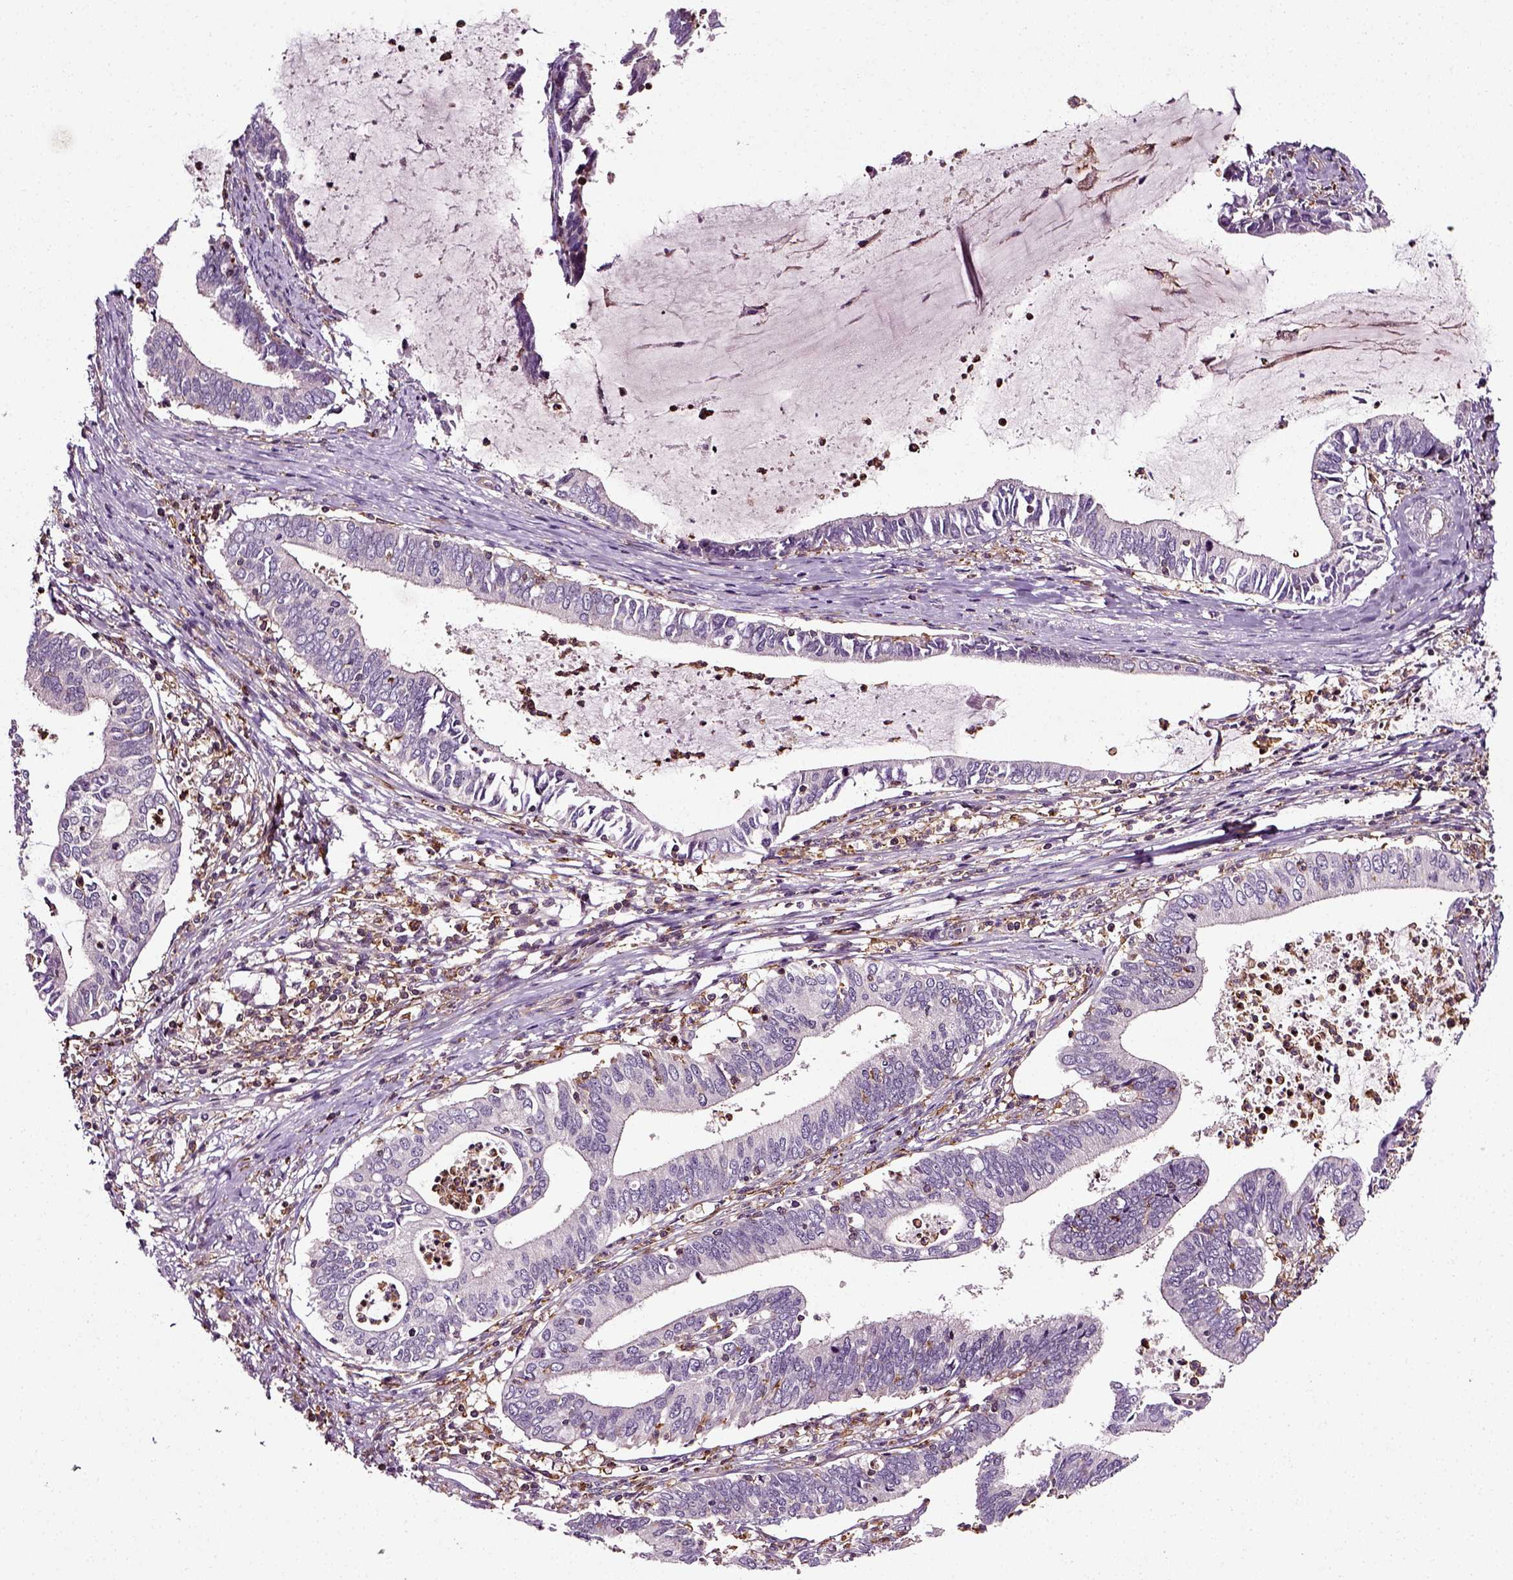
{"staining": {"intensity": "negative", "quantity": "none", "location": "none"}, "tissue": "cervical cancer", "cell_type": "Tumor cells", "image_type": "cancer", "snomed": [{"axis": "morphology", "description": "Adenocarcinoma, NOS"}, {"axis": "topography", "description": "Cervix"}], "caption": "Immunohistochemistry histopathology image of human cervical adenocarcinoma stained for a protein (brown), which exhibits no staining in tumor cells.", "gene": "RHOF", "patient": {"sex": "female", "age": 42}}